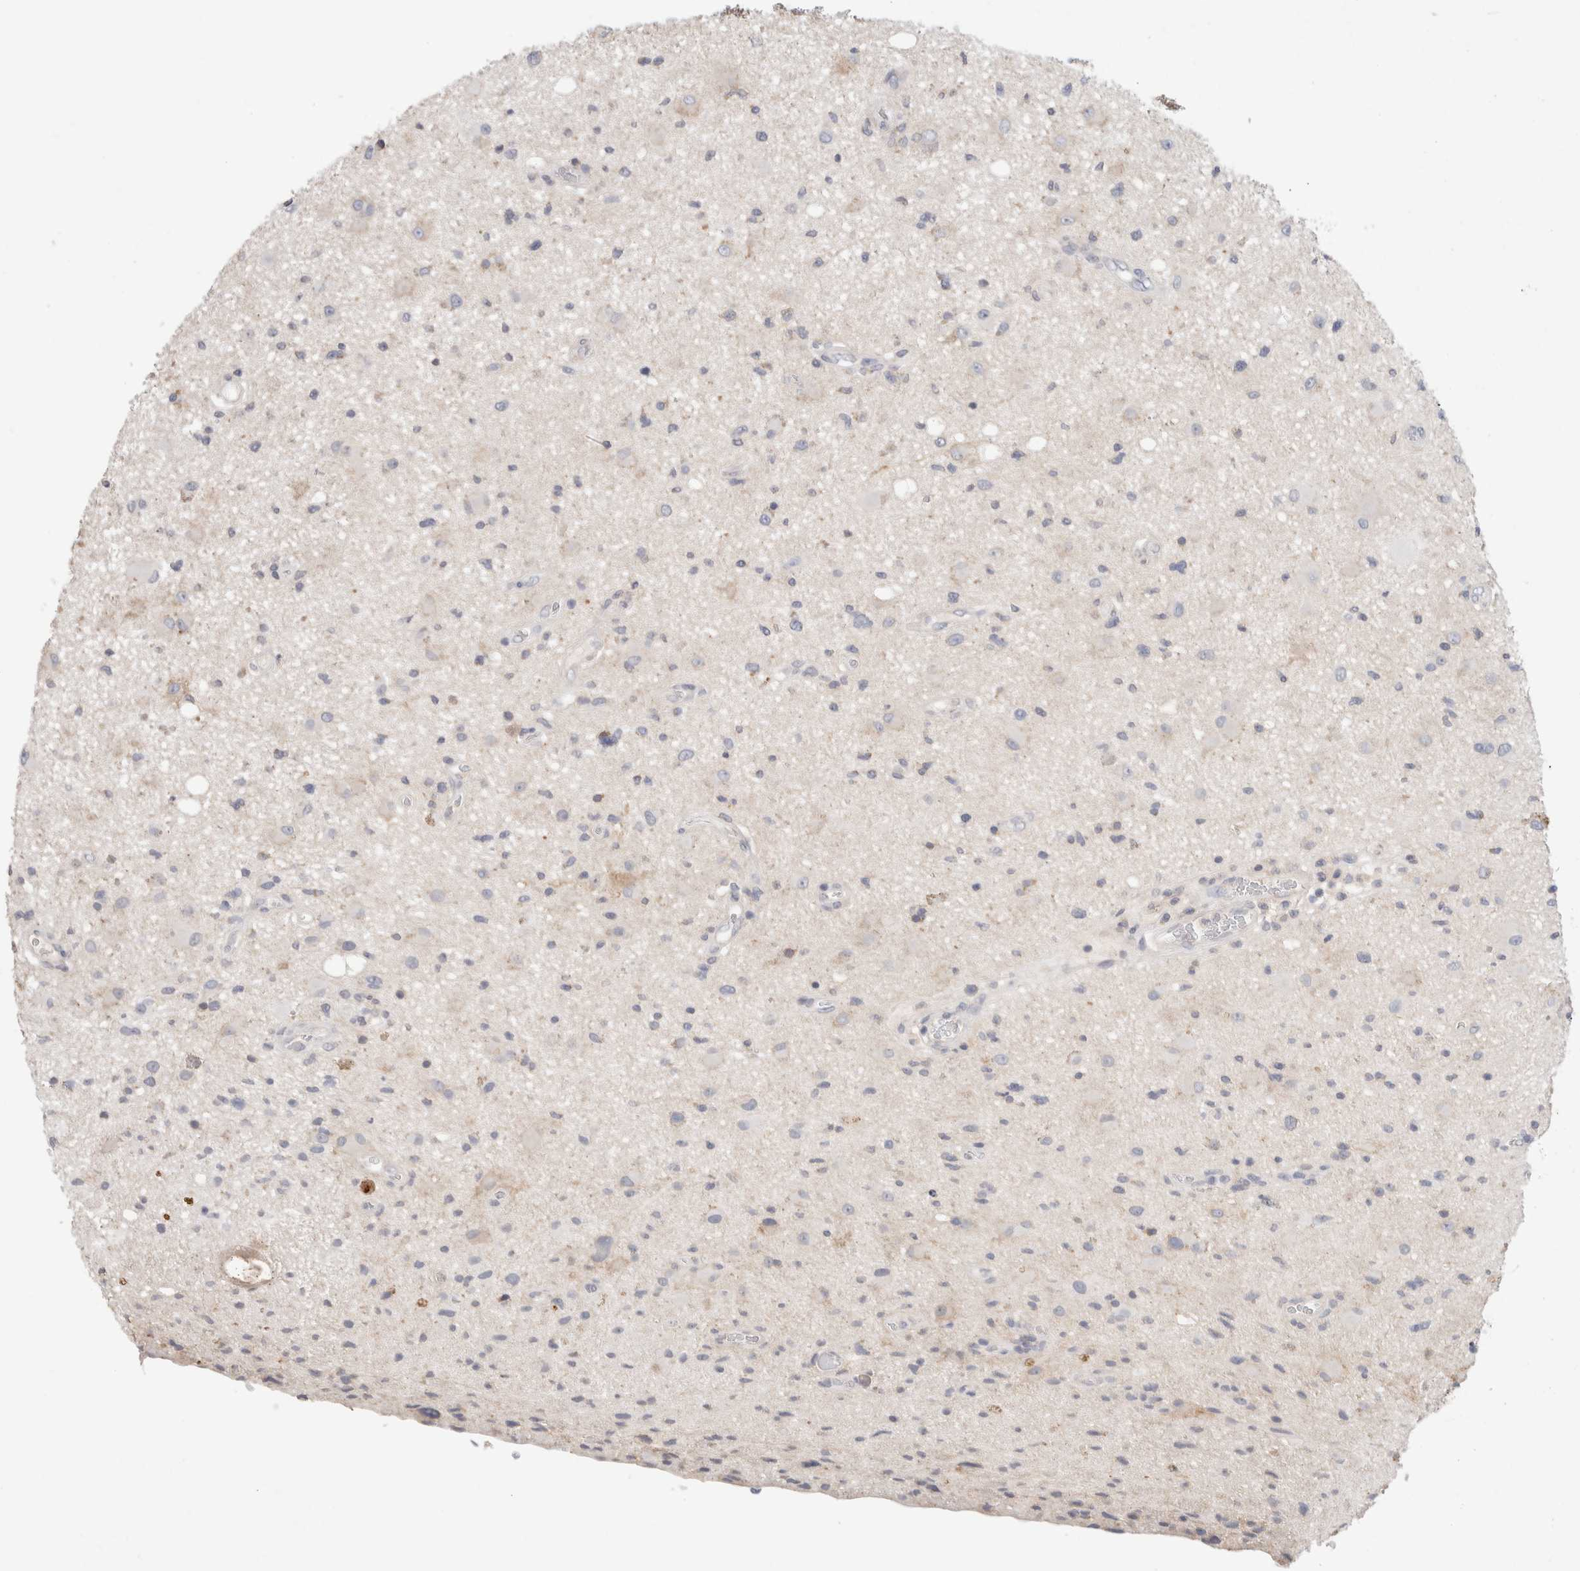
{"staining": {"intensity": "negative", "quantity": "none", "location": "none"}, "tissue": "glioma", "cell_type": "Tumor cells", "image_type": "cancer", "snomed": [{"axis": "morphology", "description": "Glioma, malignant, High grade"}, {"axis": "topography", "description": "Brain"}], "caption": "Malignant high-grade glioma was stained to show a protein in brown. There is no significant expression in tumor cells.", "gene": "MPP2", "patient": {"sex": "male", "age": 33}}